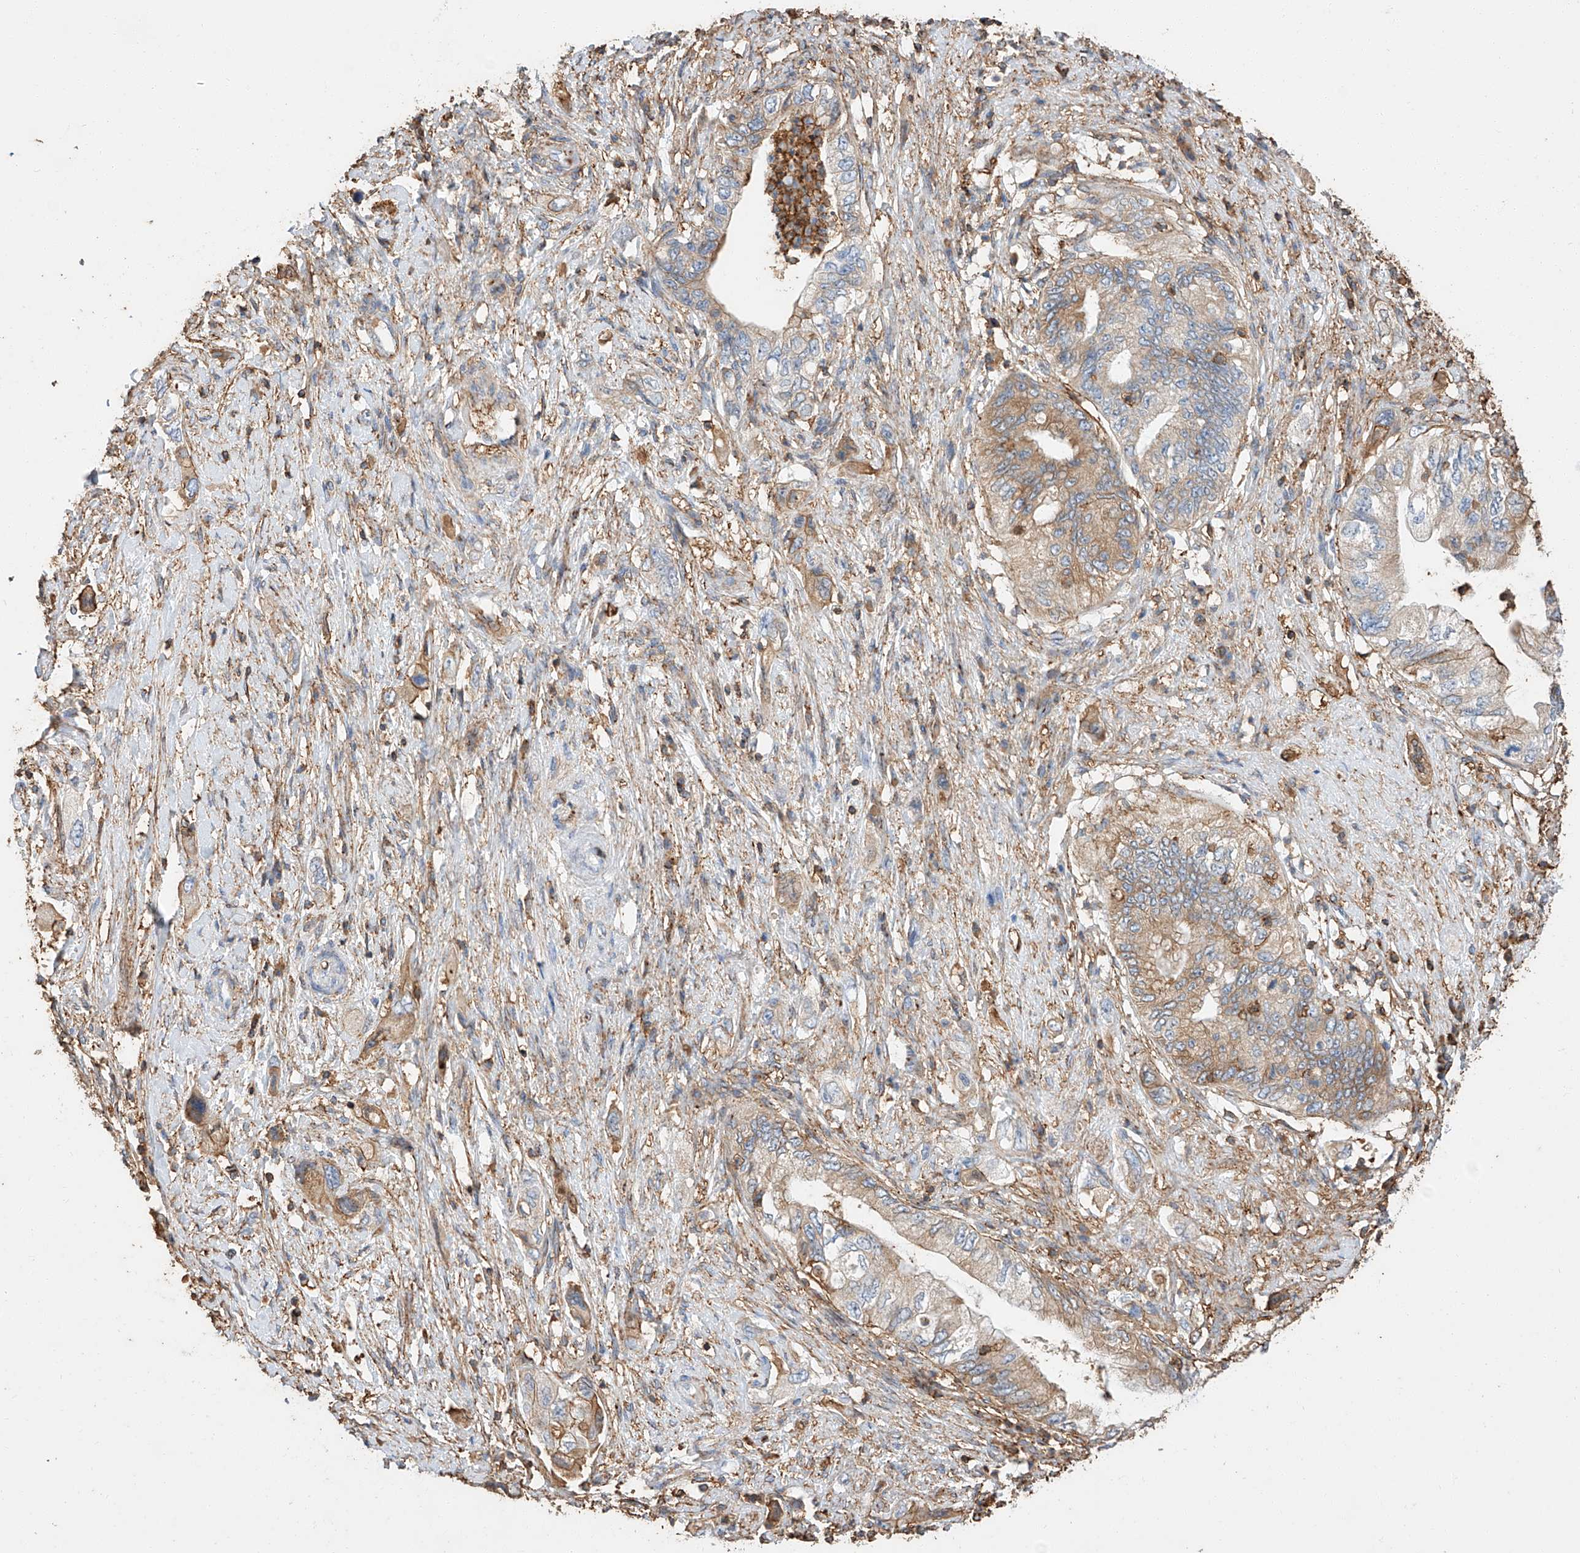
{"staining": {"intensity": "moderate", "quantity": "<25%", "location": "cytoplasmic/membranous"}, "tissue": "pancreatic cancer", "cell_type": "Tumor cells", "image_type": "cancer", "snomed": [{"axis": "morphology", "description": "Adenocarcinoma, NOS"}, {"axis": "topography", "description": "Pancreas"}], "caption": "Protein expression analysis of adenocarcinoma (pancreatic) reveals moderate cytoplasmic/membranous expression in approximately <25% of tumor cells.", "gene": "WFS1", "patient": {"sex": "female", "age": 73}}